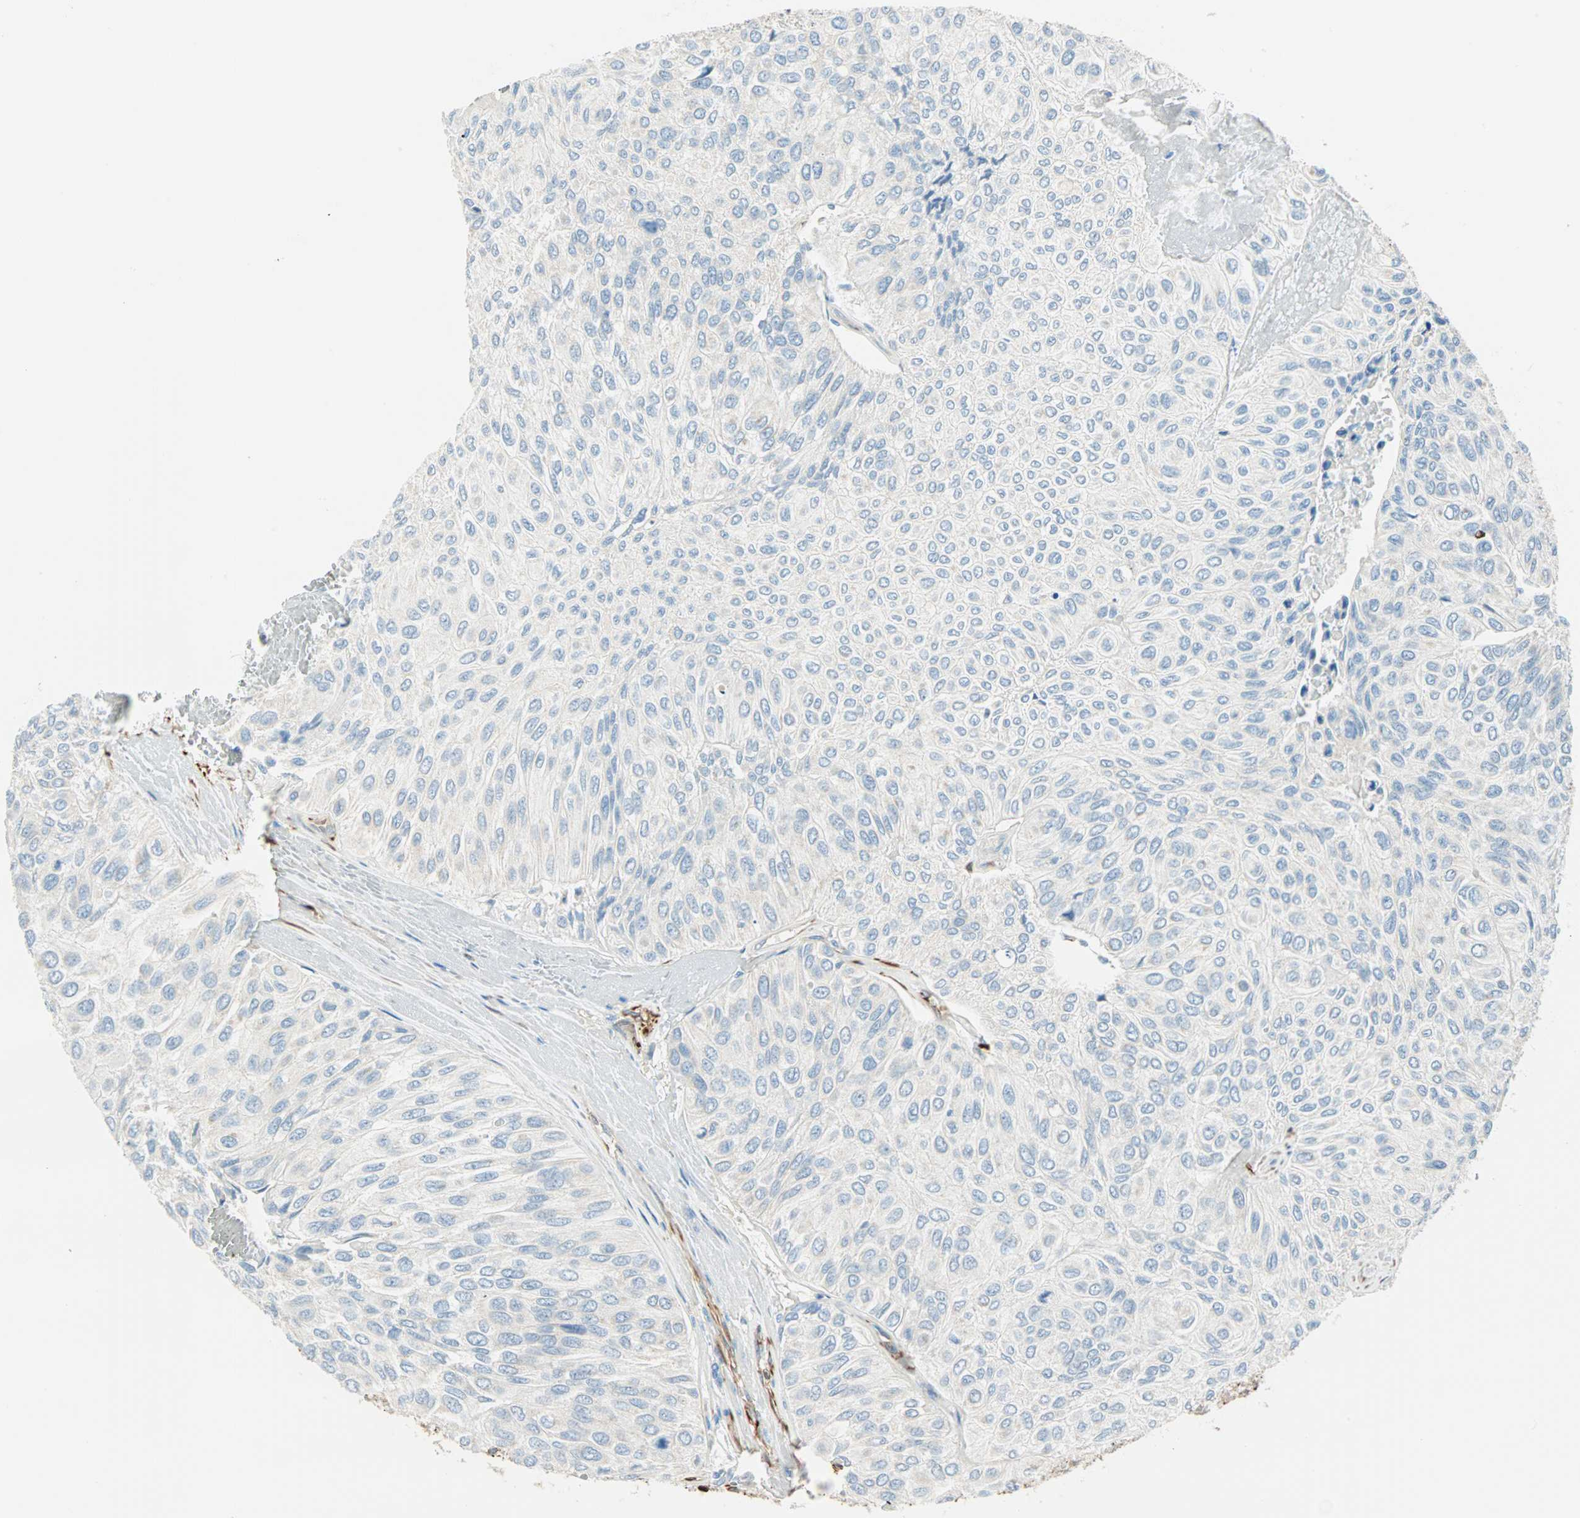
{"staining": {"intensity": "negative", "quantity": "none", "location": "none"}, "tissue": "urothelial cancer", "cell_type": "Tumor cells", "image_type": "cancer", "snomed": [{"axis": "morphology", "description": "Urothelial carcinoma, High grade"}, {"axis": "topography", "description": "Urinary bladder"}], "caption": "This is an IHC image of human urothelial cancer. There is no positivity in tumor cells.", "gene": "NES", "patient": {"sex": "male", "age": 66}}